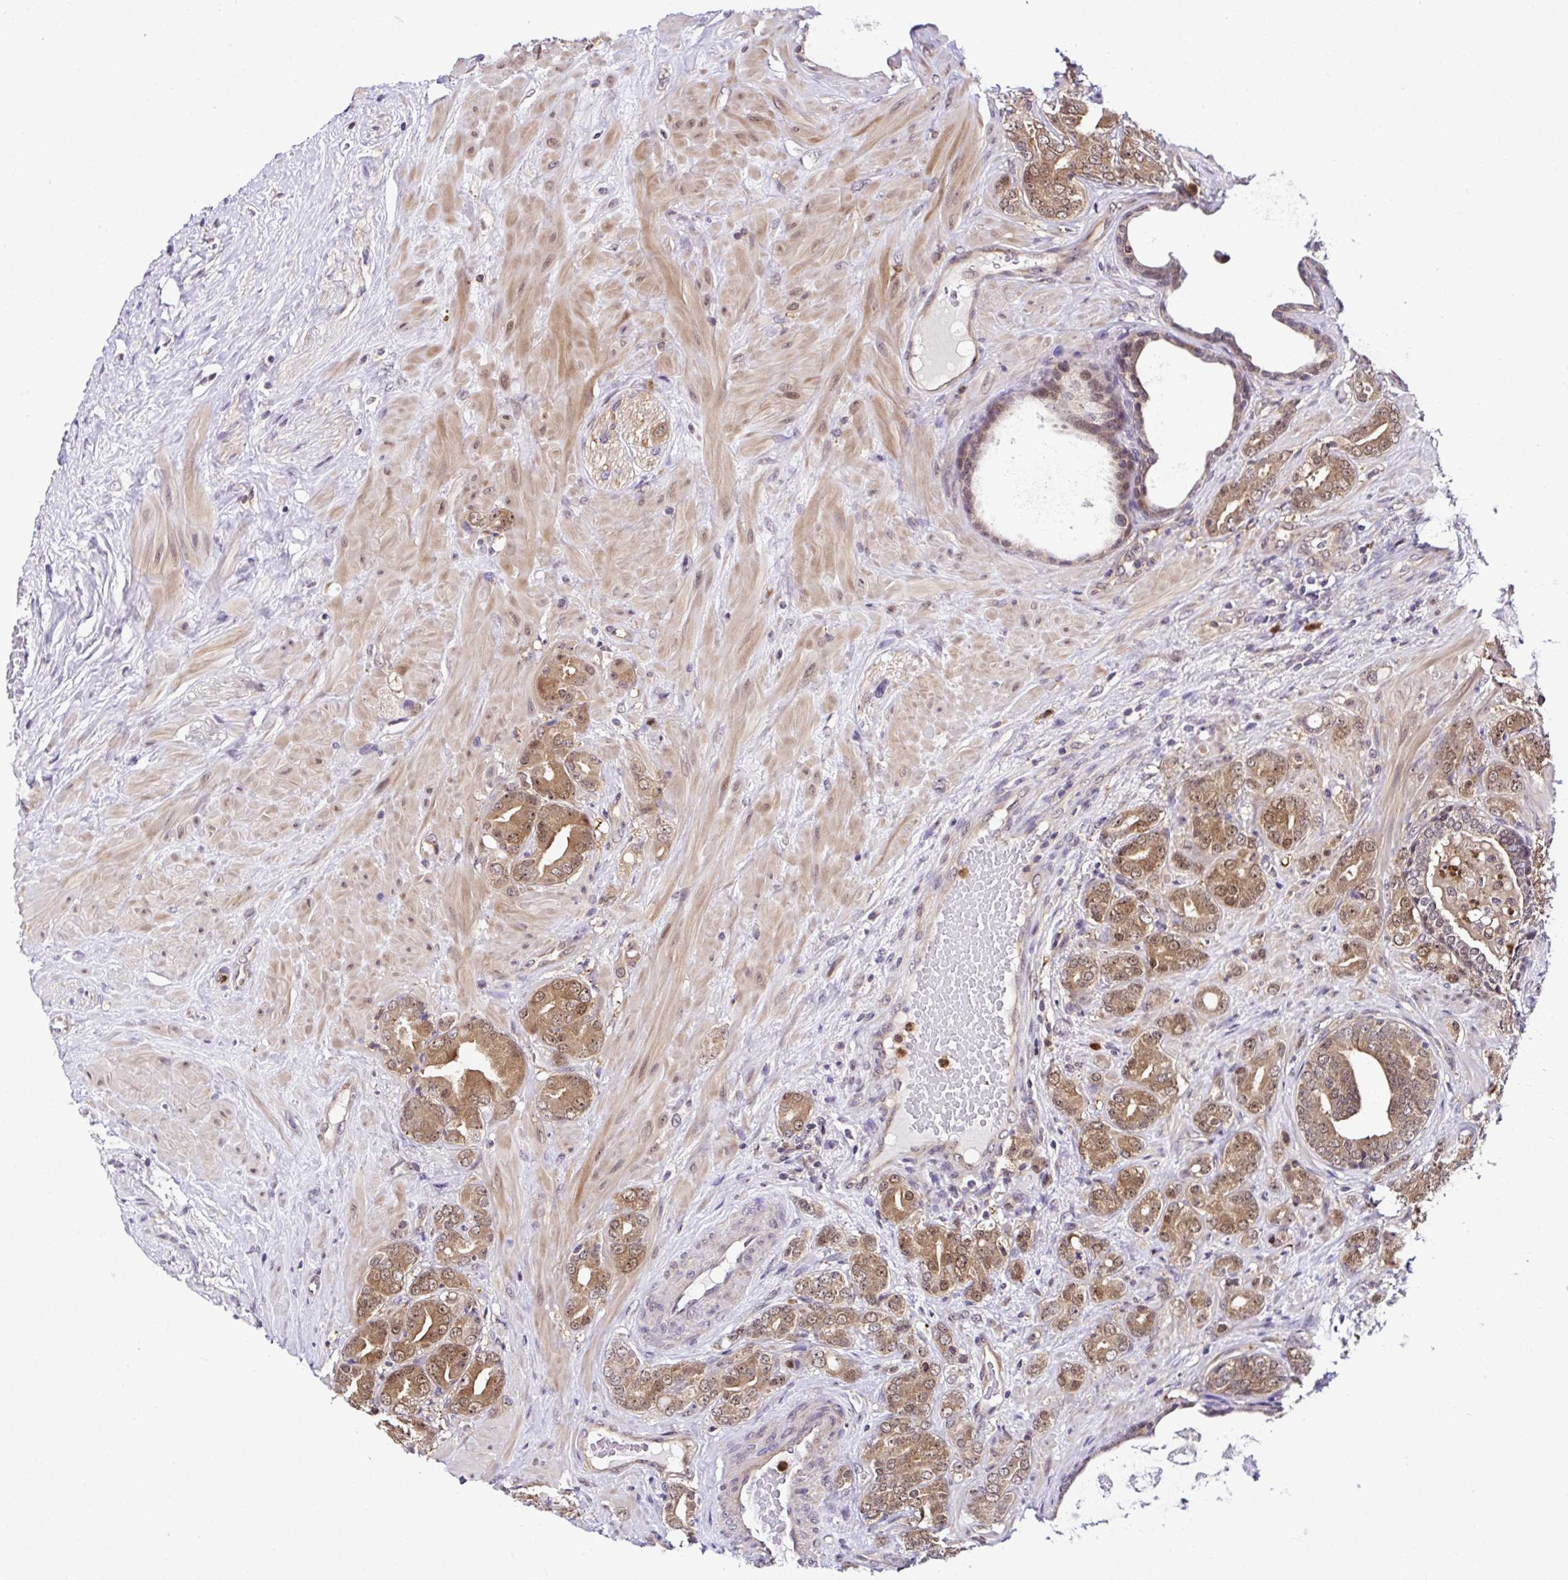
{"staining": {"intensity": "moderate", "quantity": ">75%", "location": "cytoplasmic/membranous,nuclear"}, "tissue": "prostate cancer", "cell_type": "Tumor cells", "image_type": "cancer", "snomed": [{"axis": "morphology", "description": "Adenocarcinoma, High grade"}, {"axis": "topography", "description": "Prostate"}], "caption": "Brown immunohistochemical staining in human prostate cancer reveals moderate cytoplasmic/membranous and nuclear staining in approximately >75% of tumor cells. (IHC, brightfield microscopy, high magnification).", "gene": "PIN4", "patient": {"sex": "male", "age": 62}}